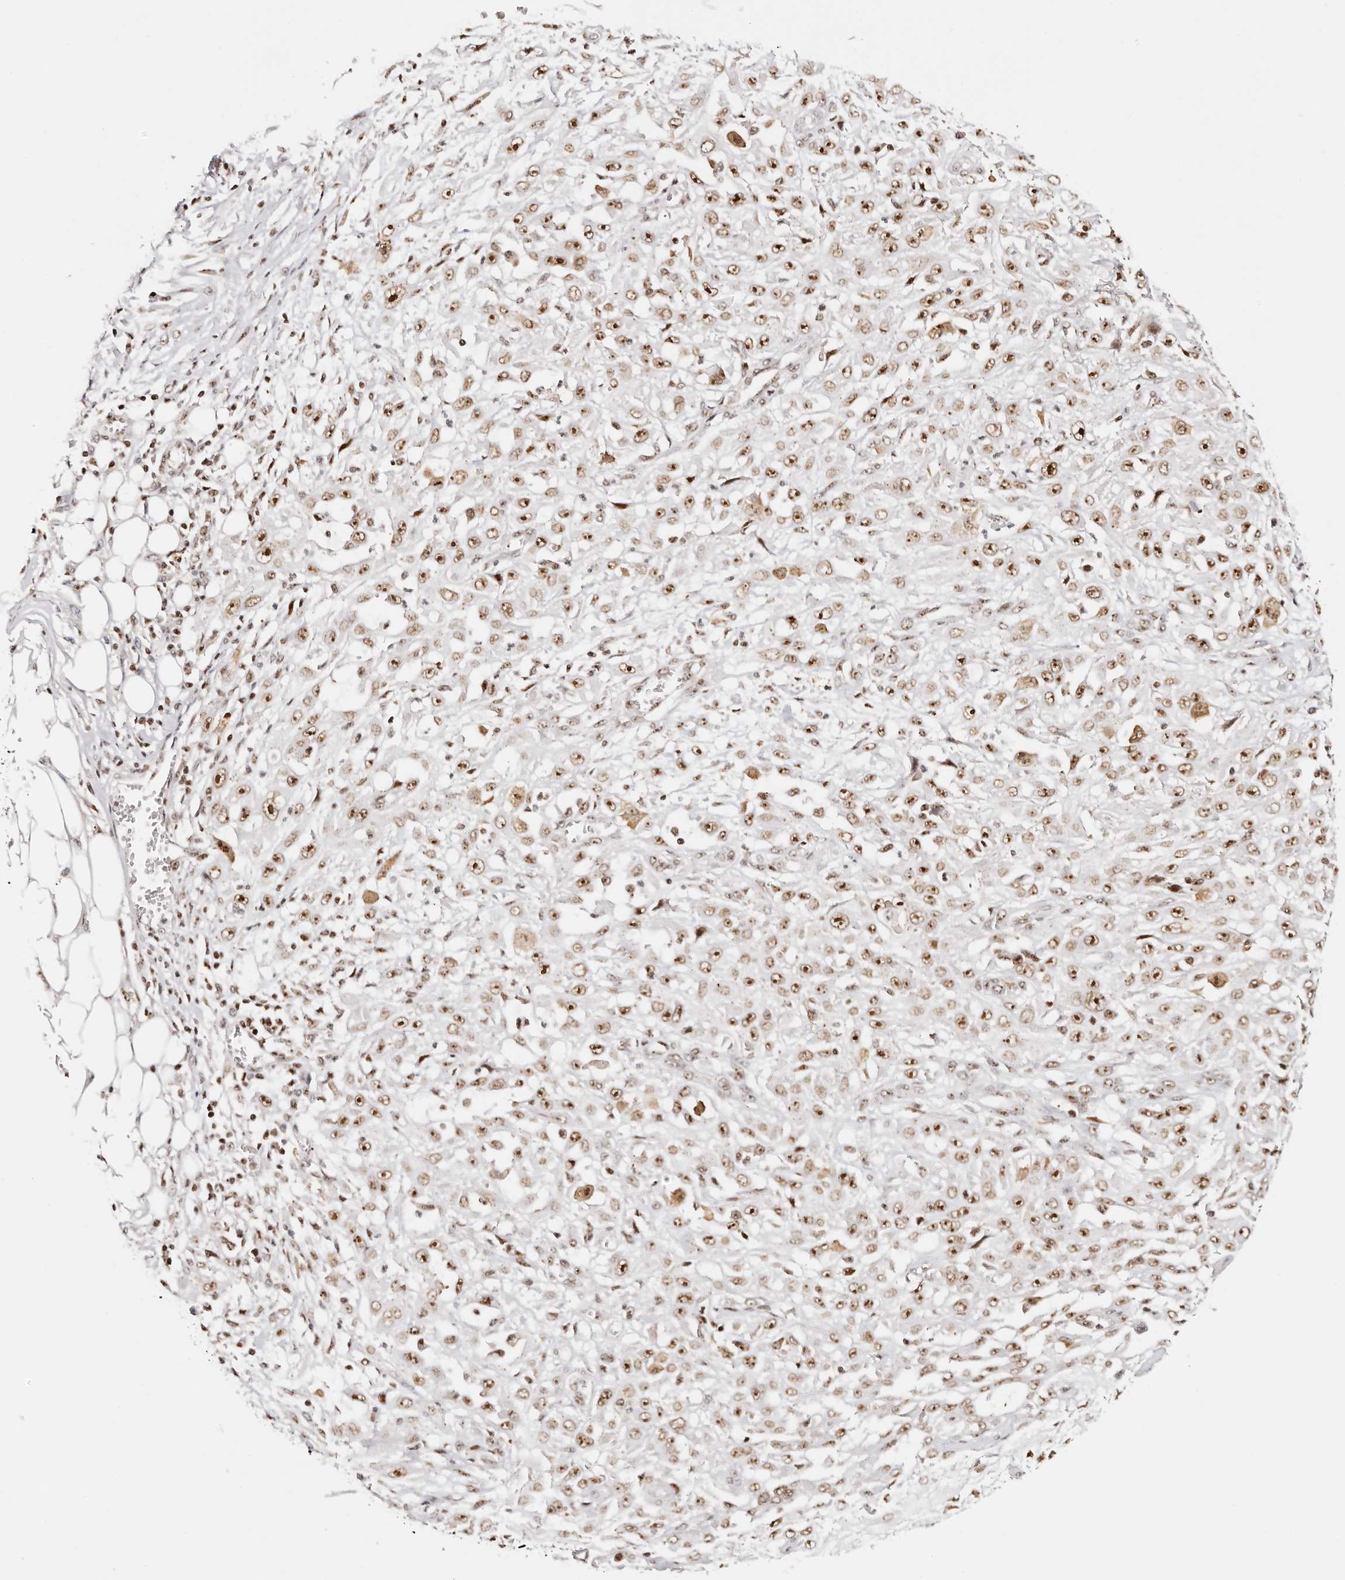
{"staining": {"intensity": "strong", "quantity": ">75%", "location": "nuclear"}, "tissue": "skin cancer", "cell_type": "Tumor cells", "image_type": "cancer", "snomed": [{"axis": "morphology", "description": "Squamous cell carcinoma, NOS"}, {"axis": "morphology", "description": "Squamous cell carcinoma, metastatic, NOS"}, {"axis": "topography", "description": "Skin"}, {"axis": "topography", "description": "Lymph node"}], "caption": "Immunohistochemical staining of human skin metastatic squamous cell carcinoma reveals strong nuclear protein positivity in approximately >75% of tumor cells. (Stains: DAB in brown, nuclei in blue, Microscopy: brightfield microscopy at high magnification).", "gene": "IQGAP3", "patient": {"sex": "male", "age": 75}}